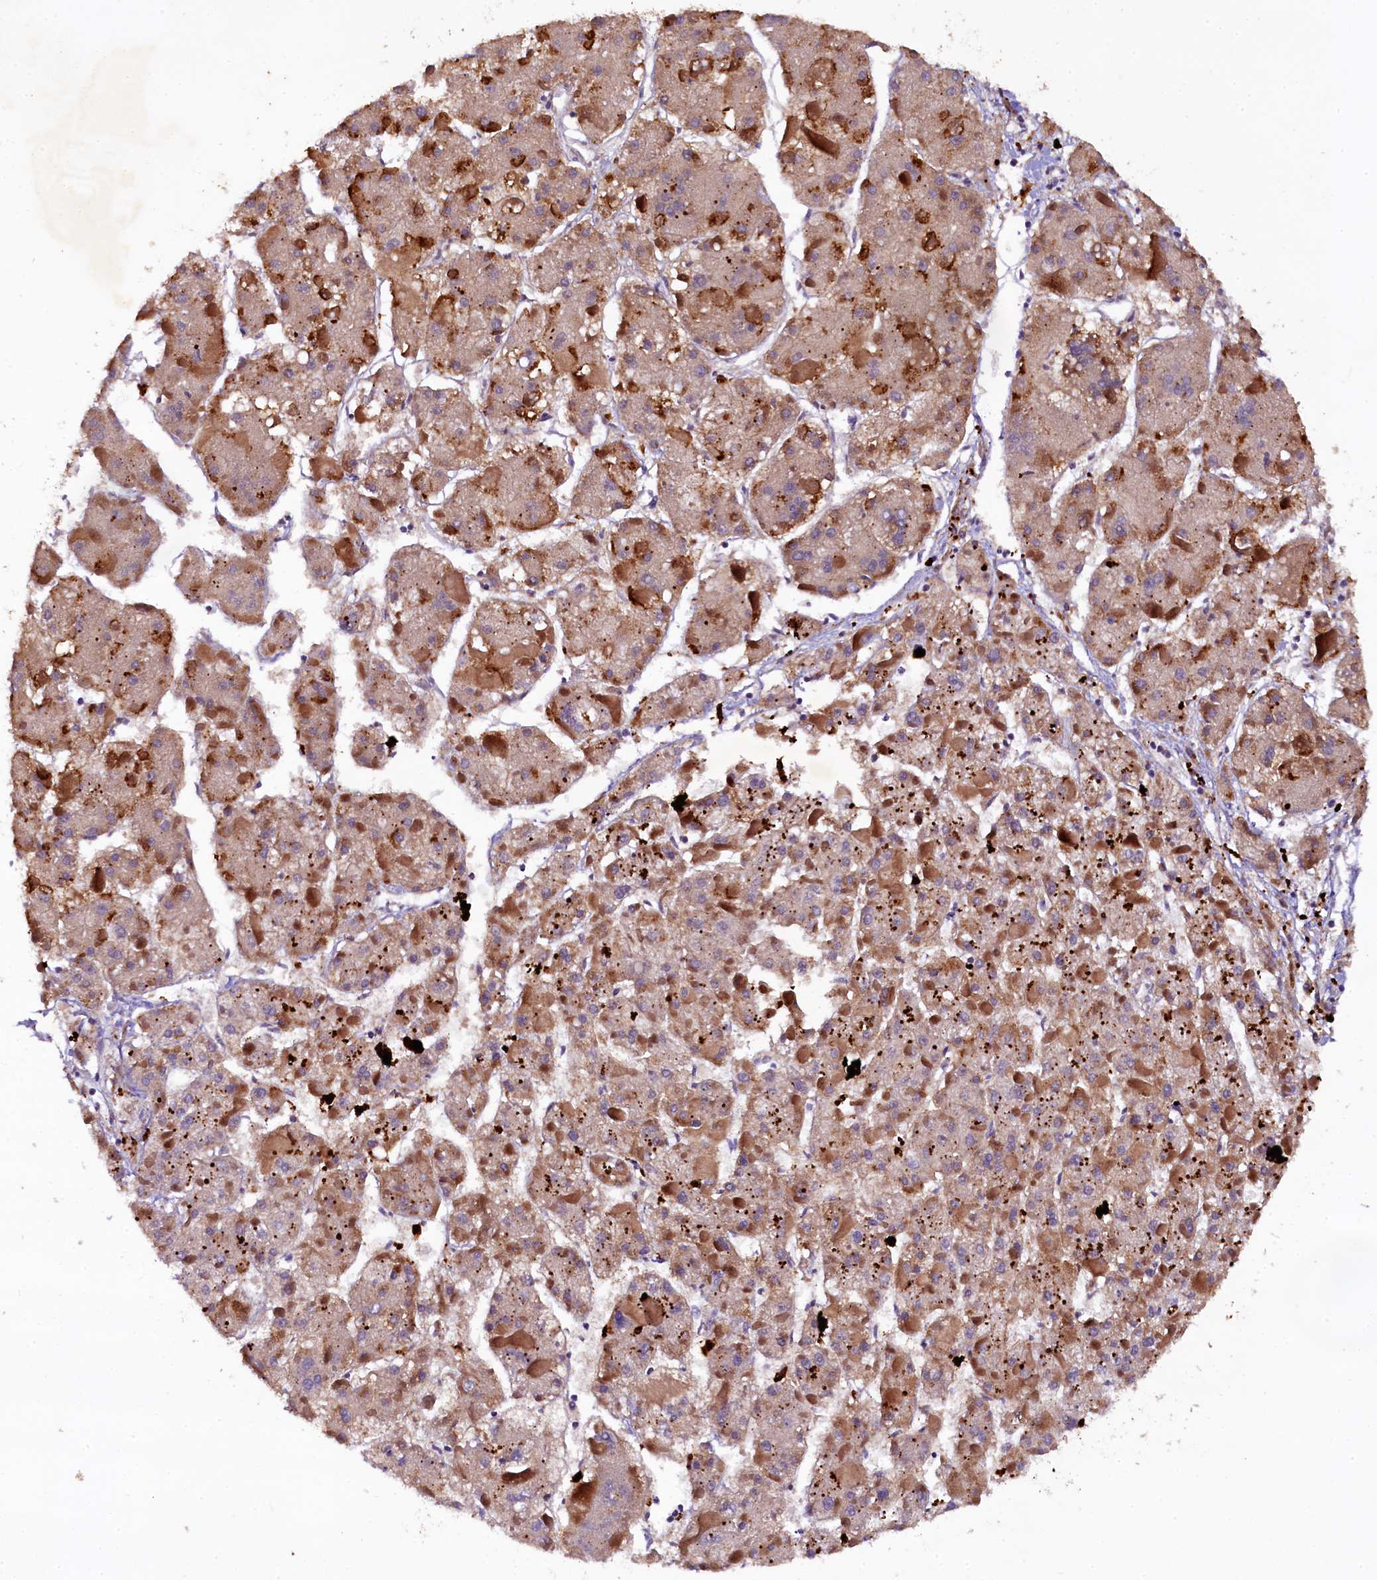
{"staining": {"intensity": "moderate", "quantity": ">75%", "location": "cytoplasmic/membranous"}, "tissue": "liver cancer", "cell_type": "Tumor cells", "image_type": "cancer", "snomed": [{"axis": "morphology", "description": "Carcinoma, Hepatocellular, NOS"}, {"axis": "topography", "description": "Liver"}], "caption": "Brown immunohistochemical staining in liver cancer (hepatocellular carcinoma) demonstrates moderate cytoplasmic/membranous expression in approximately >75% of tumor cells. (Stains: DAB in brown, nuclei in blue, Microscopy: brightfield microscopy at high magnification).", "gene": "PLXNB1", "patient": {"sex": "female", "age": 73}}